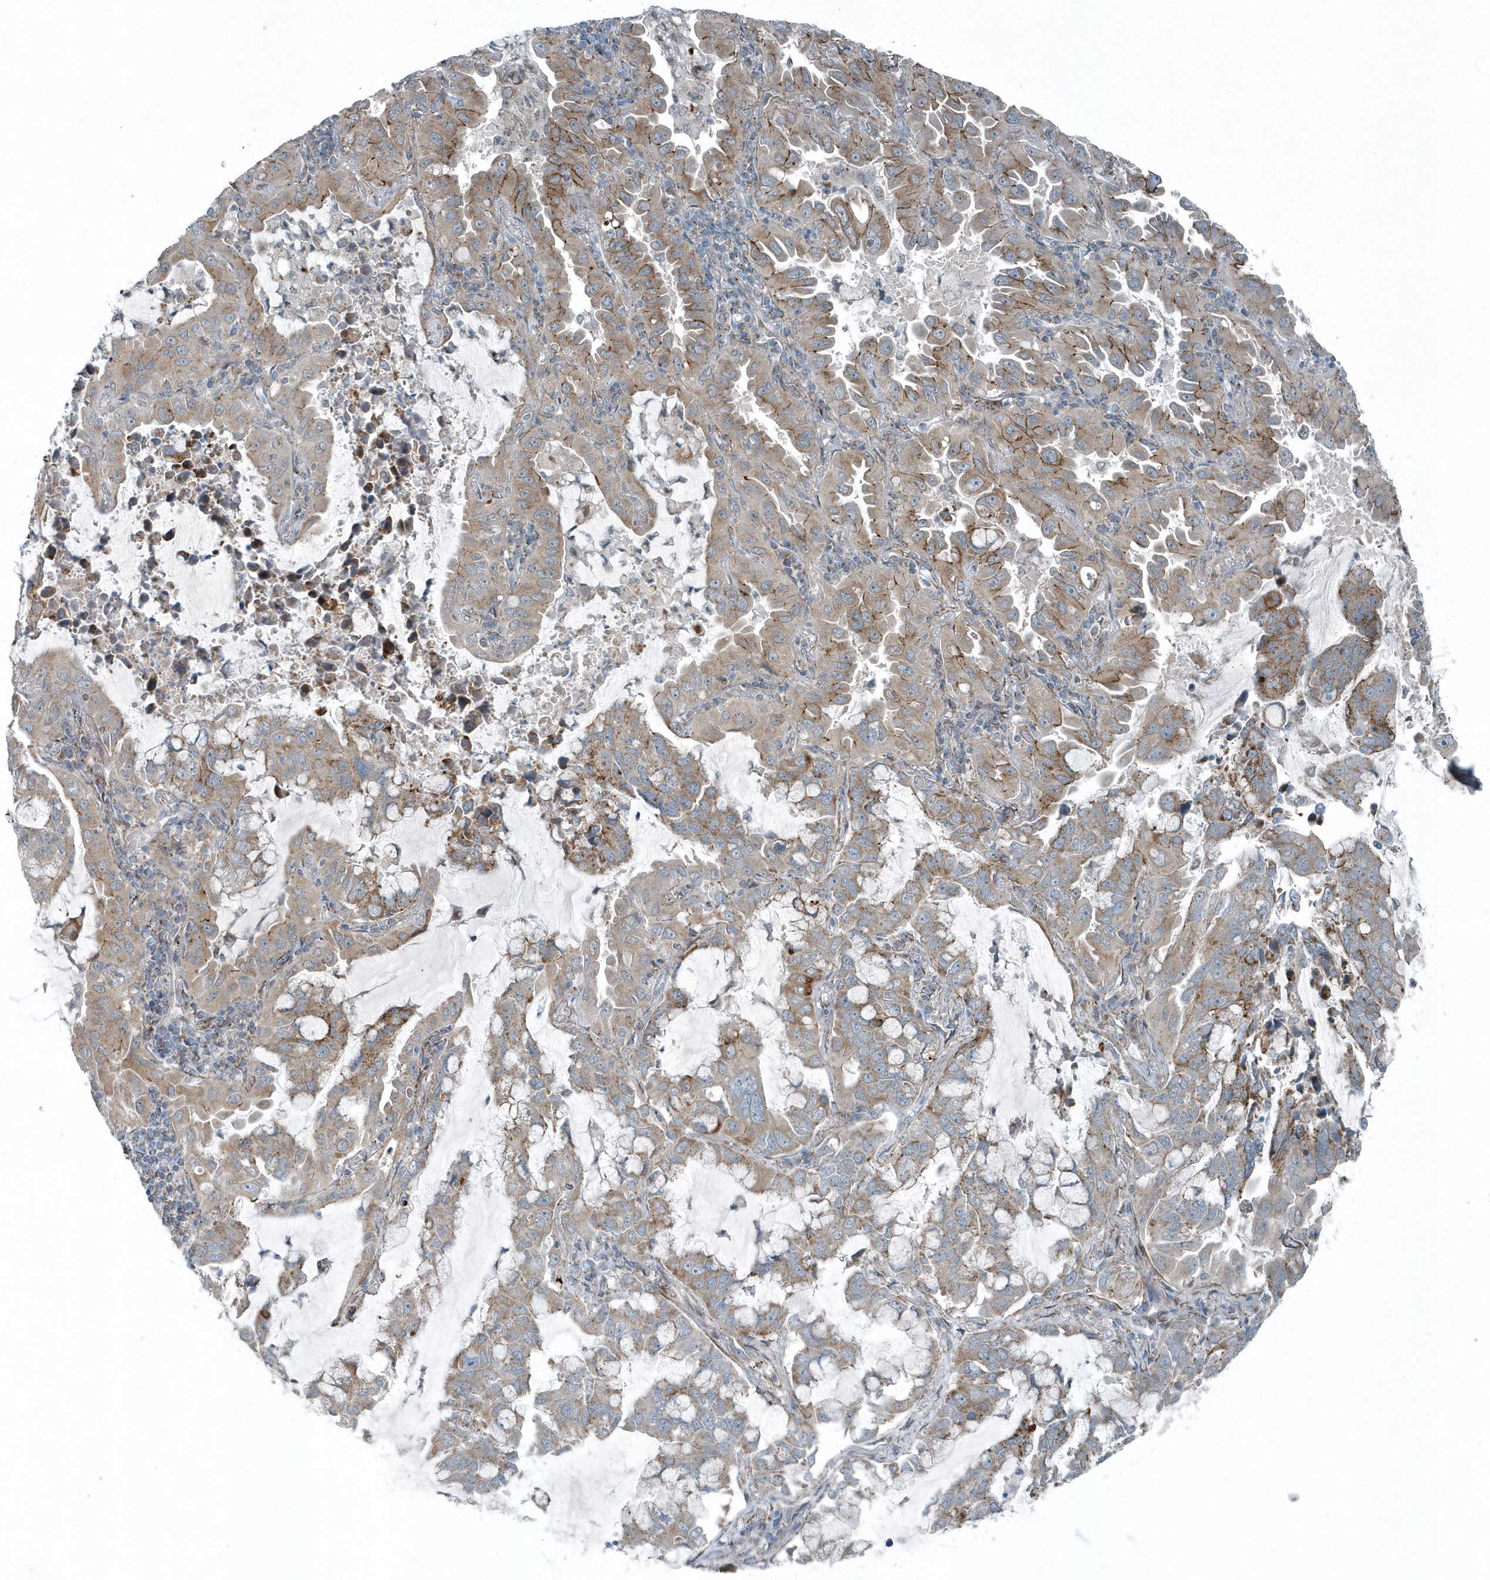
{"staining": {"intensity": "moderate", "quantity": "<25%", "location": "cytoplasmic/membranous"}, "tissue": "lung cancer", "cell_type": "Tumor cells", "image_type": "cancer", "snomed": [{"axis": "morphology", "description": "Adenocarcinoma, NOS"}, {"axis": "topography", "description": "Lung"}], "caption": "Protein staining exhibits moderate cytoplasmic/membranous positivity in about <25% of tumor cells in adenocarcinoma (lung).", "gene": "GCC2", "patient": {"sex": "male", "age": 64}}